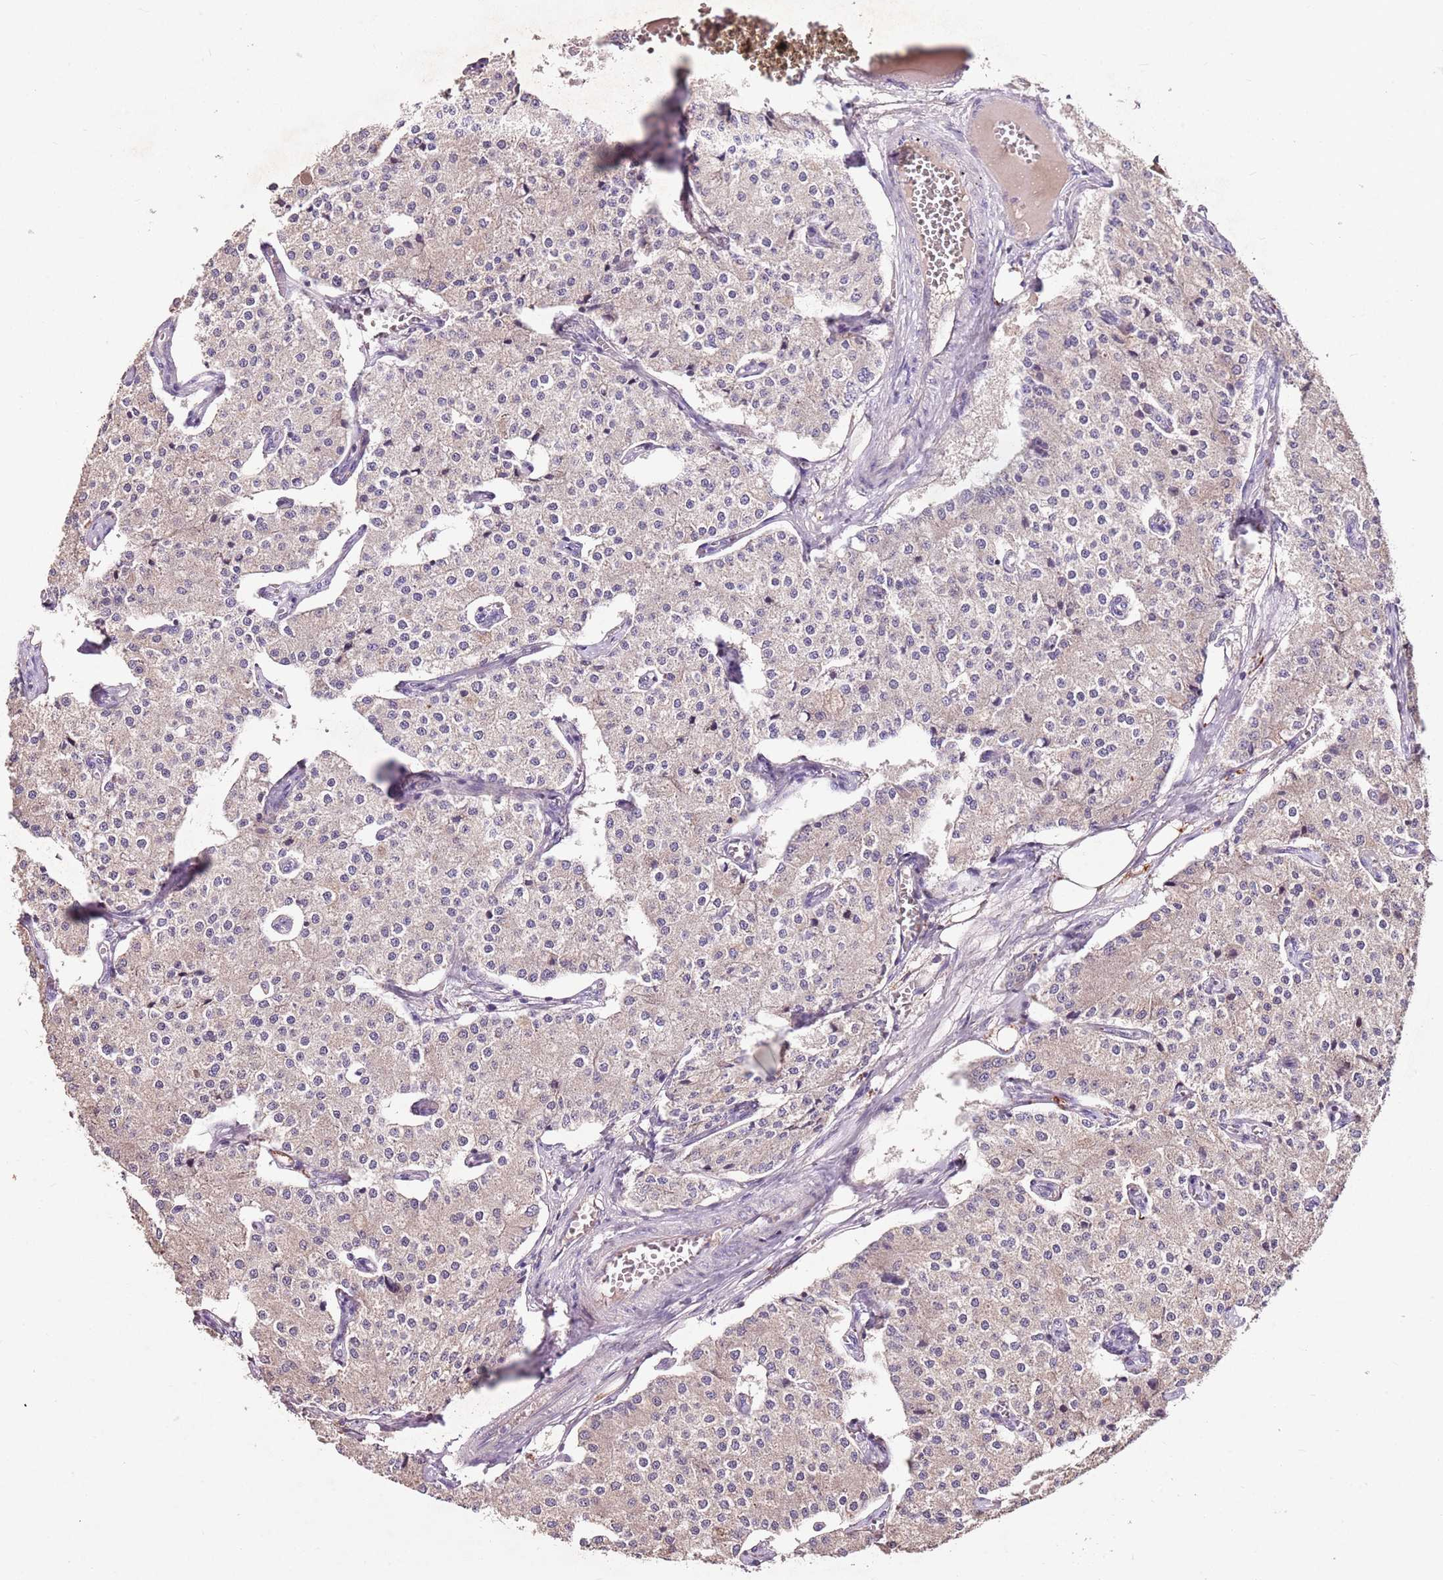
{"staining": {"intensity": "negative", "quantity": "none", "location": "none"}, "tissue": "carcinoid", "cell_type": "Tumor cells", "image_type": "cancer", "snomed": [{"axis": "morphology", "description": "Carcinoid, malignant, NOS"}, {"axis": "topography", "description": "Colon"}], "caption": "There is no significant positivity in tumor cells of carcinoid.", "gene": "NRDE2", "patient": {"sex": "female", "age": 52}}